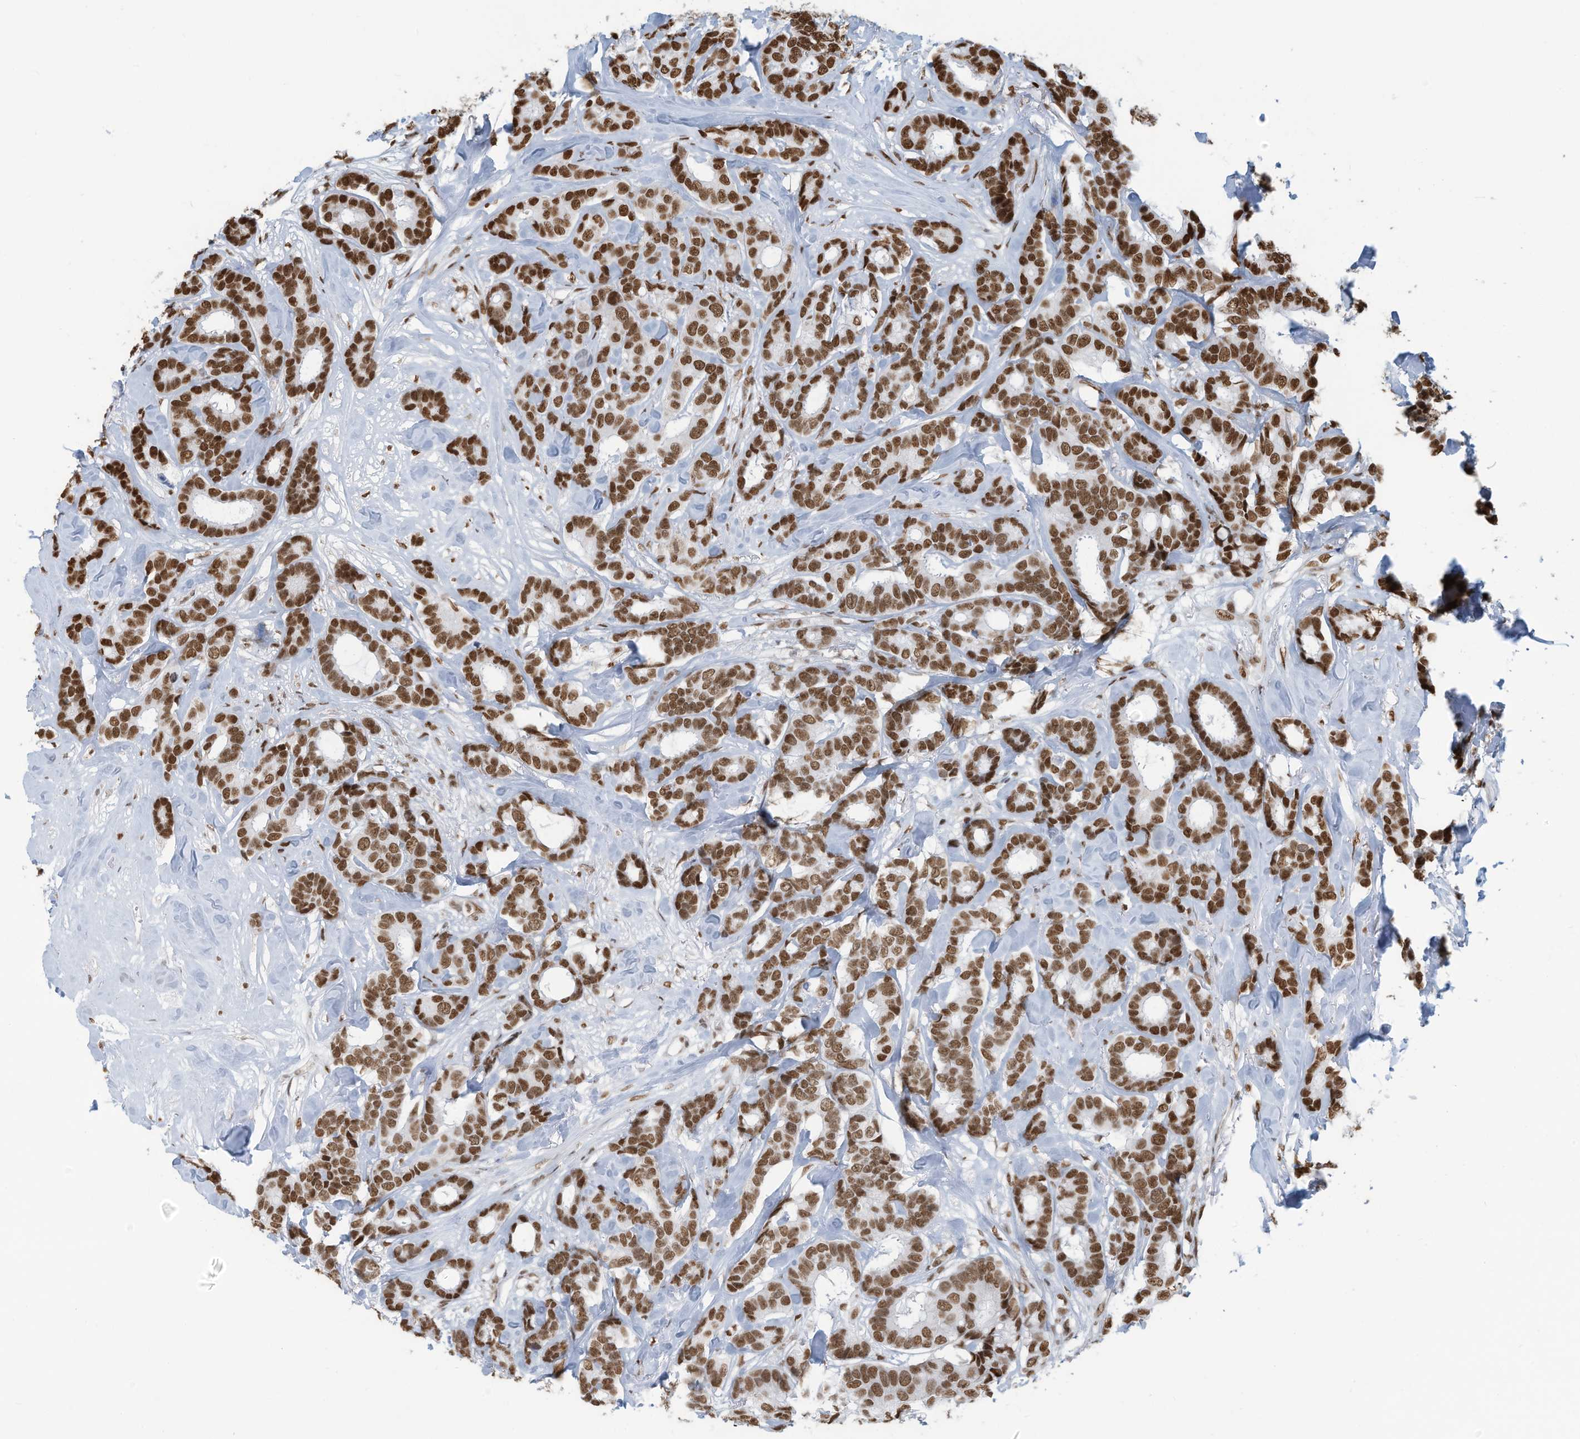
{"staining": {"intensity": "strong", "quantity": ">75%", "location": "nuclear"}, "tissue": "breast cancer", "cell_type": "Tumor cells", "image_type": "cancer", "snomed": [{"axis": "morphology", "description": "Duct carcinoma"}, {"axis": "topography", "description": "Breast"}], "caption": "IHC histopathology image of intraductal carcinoma (breast) stained for a protein (brown), which displays high levels of strong nuclear positivity in about >75% of tumor cells.", "gene": "SARNP", "patient": {"sex": "female", "age": 87}}